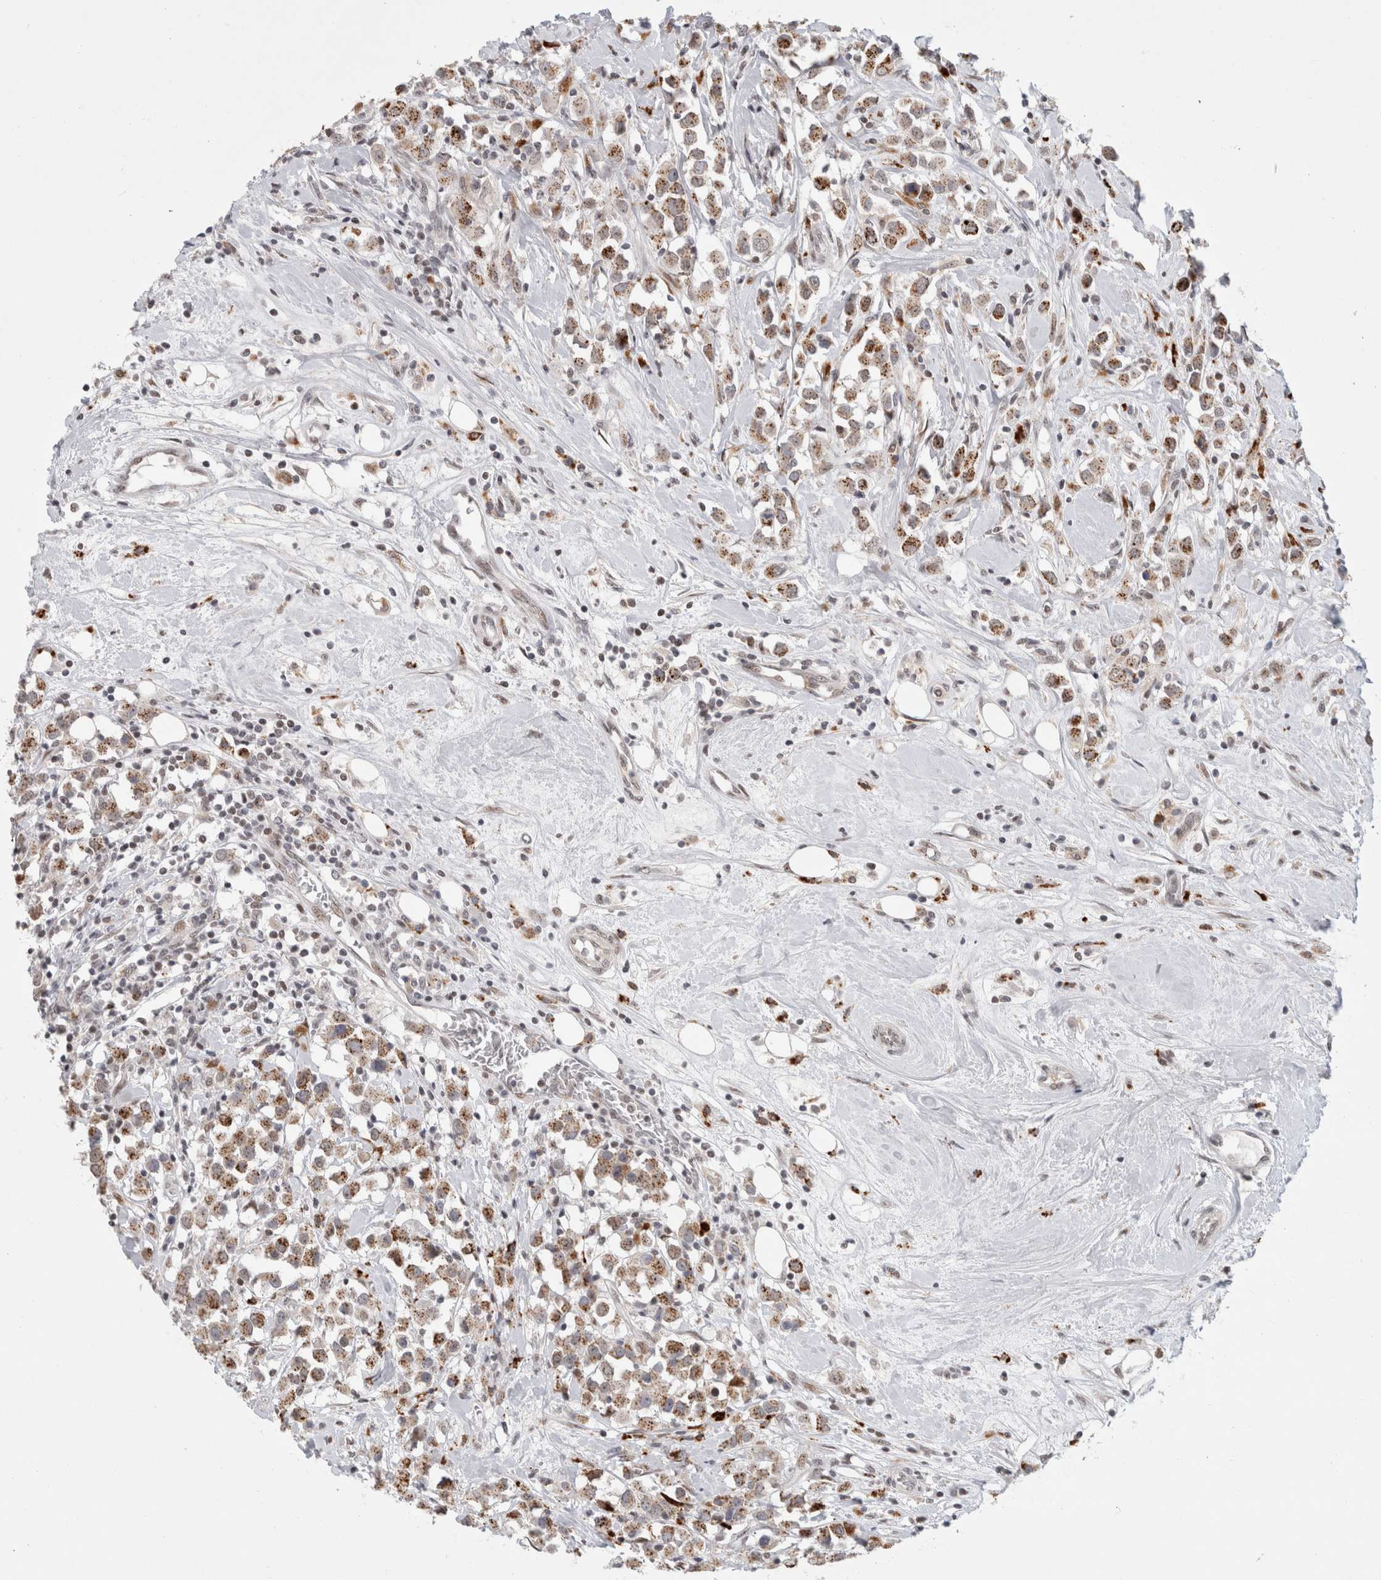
{"staining": {"intensity": "moderate", "quantity": ">75%", "location": "cytoplasmic/membranous"}, "tissue": "breast cancer", "cell_type": "Tumor cells", "image_type": "cancer", "snomed": [{"axis": "morphology", "description": "Duct carcinoma"}, {"axis": "topography", "description": "Breast"}], "caption": "This photomicrograph shows immunohistochemistry staining of human invasive ductal carcinoma (breast), with medium moderate cytoplasmic/membranous expression in approximately >75% of tumor cells.", "gene": "SENP6", "patient": {"sex": "female", "age": 61}}